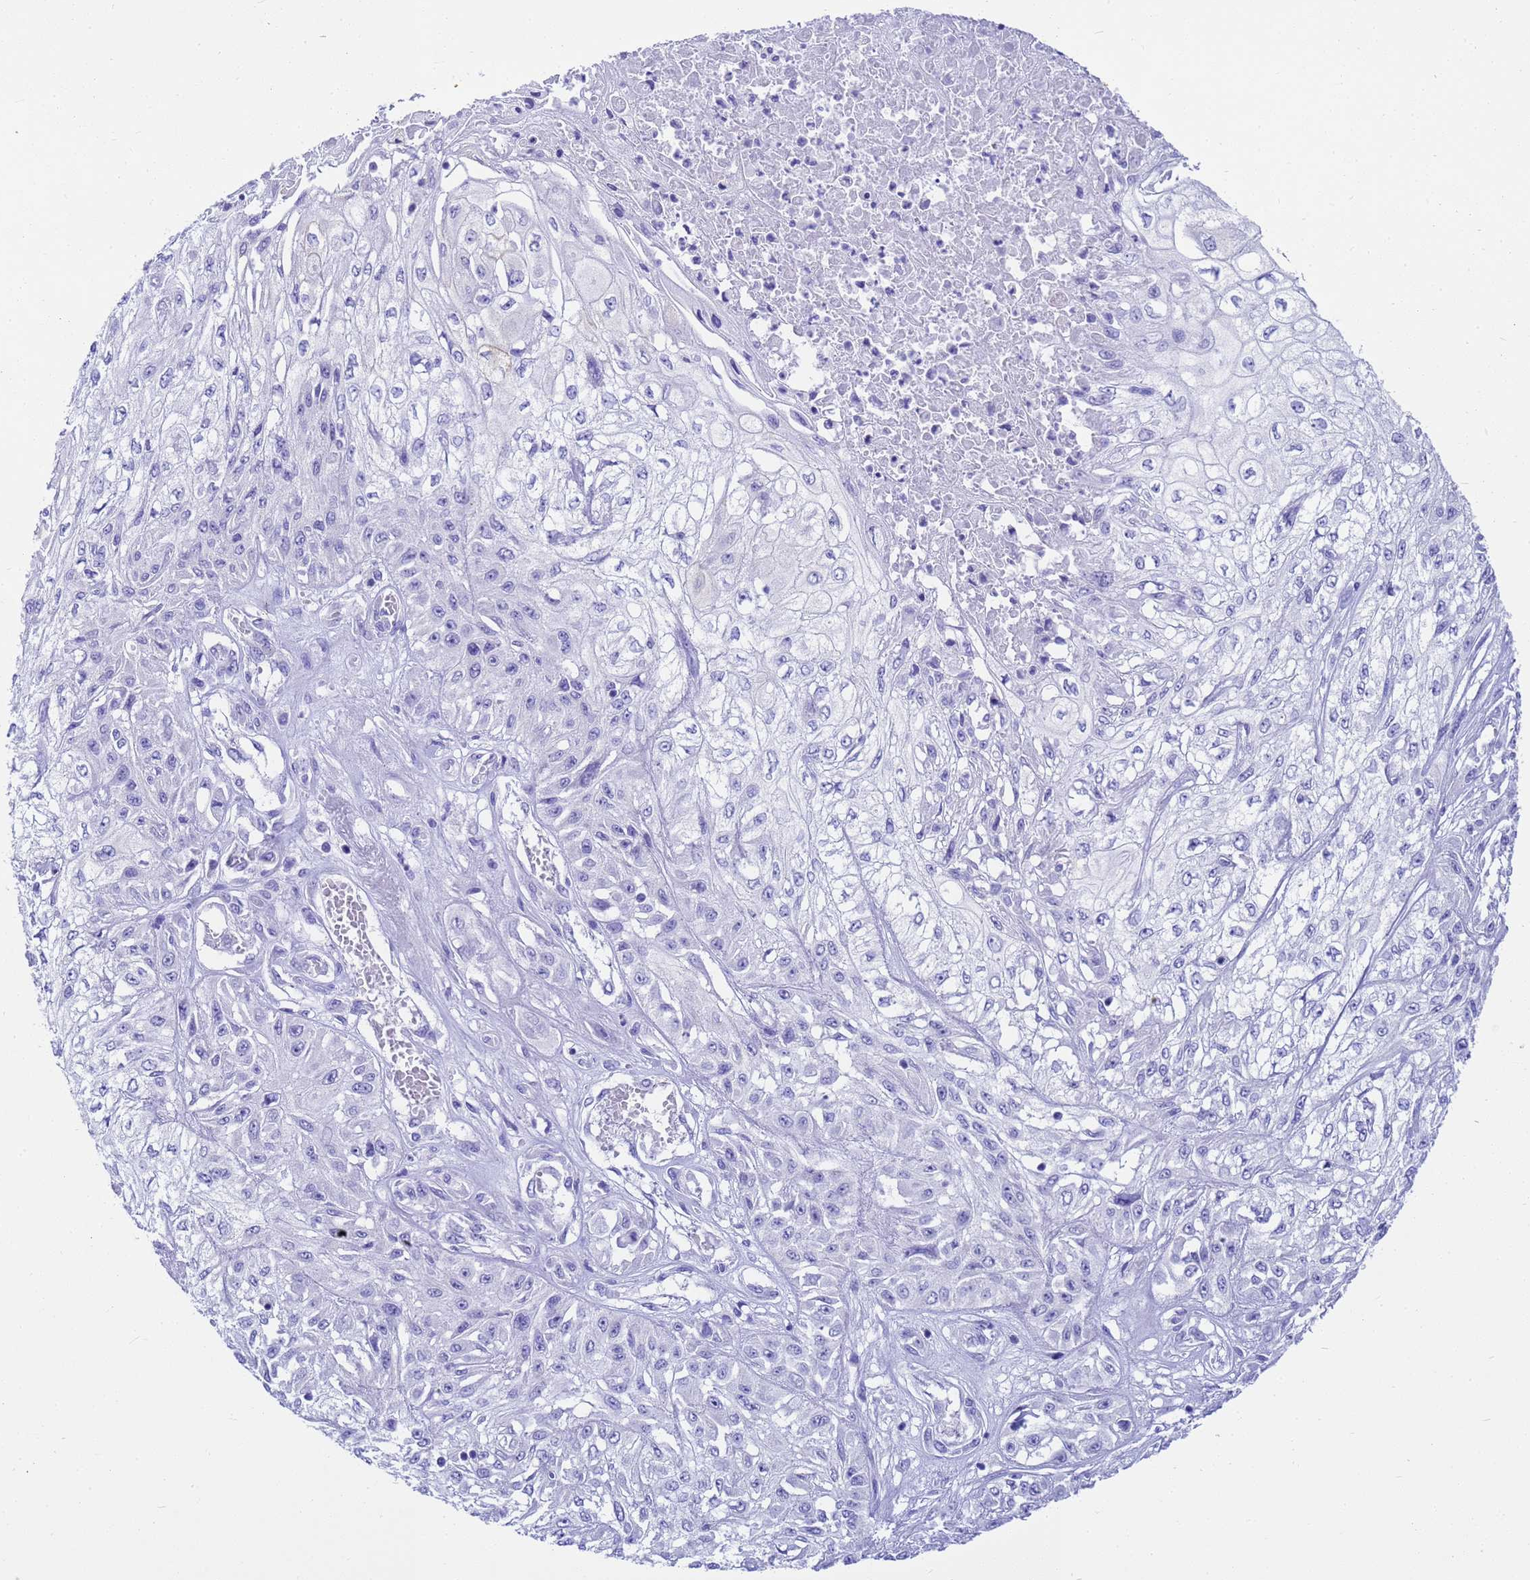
{"staining": {"intensity": "negative", "quantity": "none", "location": "none"}, "tissue": "skin cancer", "cell_type": "Tumor cells", "image_type": "cancer", "snomed": [{"axis": "morphology", "description": "Squamous cell carcinoma, NOS"}, {"axis": "morphology", "description": "Squamous cell carcinoma, metastatic, NOS"}, {"axis": "topography", "description": "Skin"}, {"axis": "topography", "description": "Lymph node"}], "caption": "DAB (3,3'-diaminobenzidine) immunohistochemical staining of skin cancer (metastatic squamous cell carcinoma) exhibits no significant positivity in tumor cells. (Immunohistochemistry (ihc), brightfield microscopy, high magnification).", "gene": "MS4A13", "patient": {"sex": "male", "age": 75}}